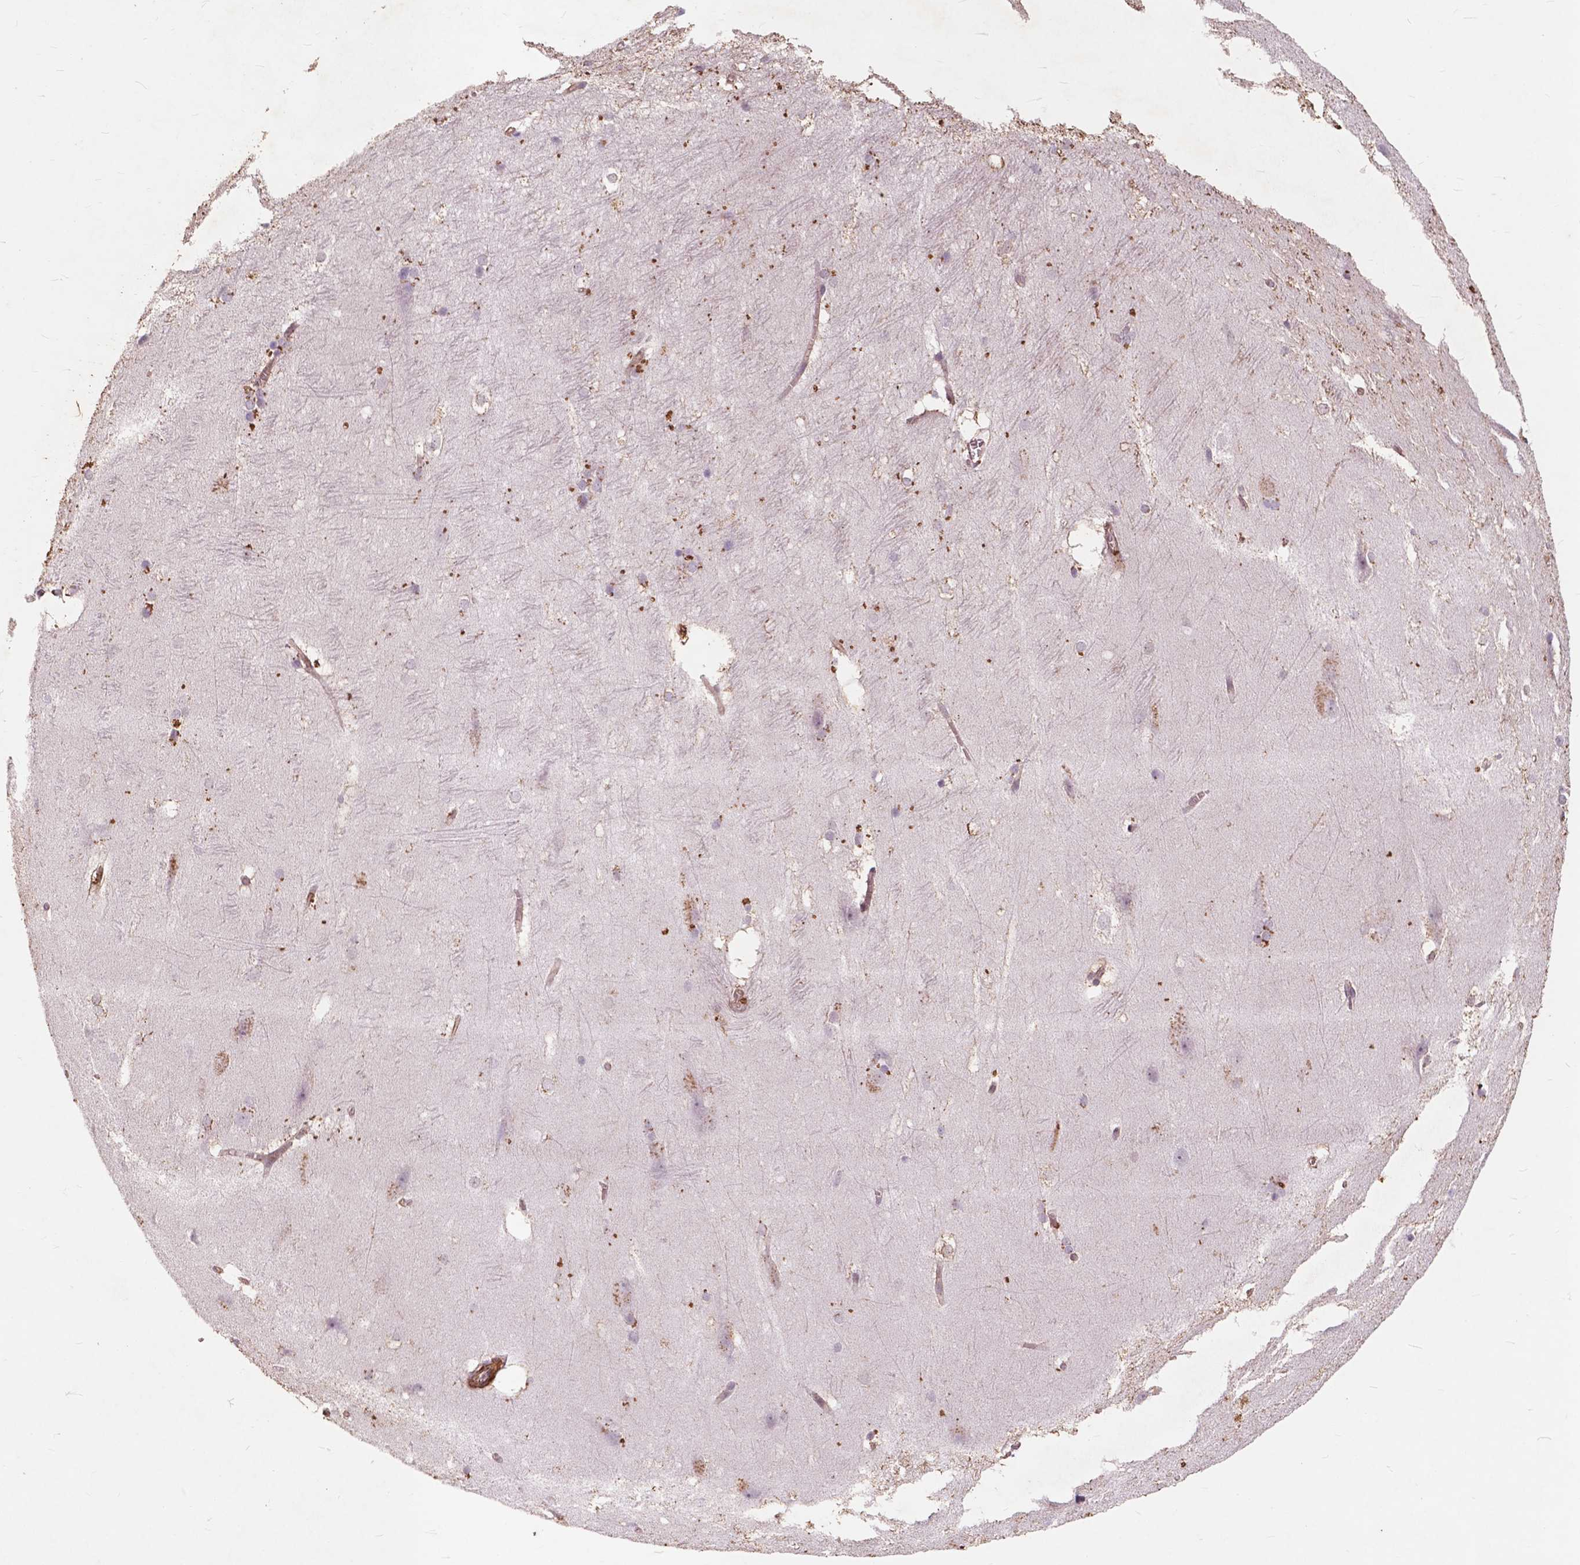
{"staining": {"intensity": "negative", "quantity": "none", "location": "none"}, "tissue": "hippocampus", "cell_type": "Glial cells", "image_type": "normal", "snomed": [{"axis": "morphology", "description": "Normal tissue, NOS"}, {"axis": "topography", "description": "Cerebral cortex"}, {"axis": "topography", "description": "Hippocampus"}], "caption": "This is a image of immunohistochemistry staining of benign hippocampus, which shows no staining in glial cells. Brightfield microscopy of immunohistochemistry (IHC) stained with DAB (3,3'-diaminobenzidine) (brown) and hematoxylin (blue), captured at high magnification.", "gene": "RFPL4B", "patient": {"sex": "female", "age": 19}}